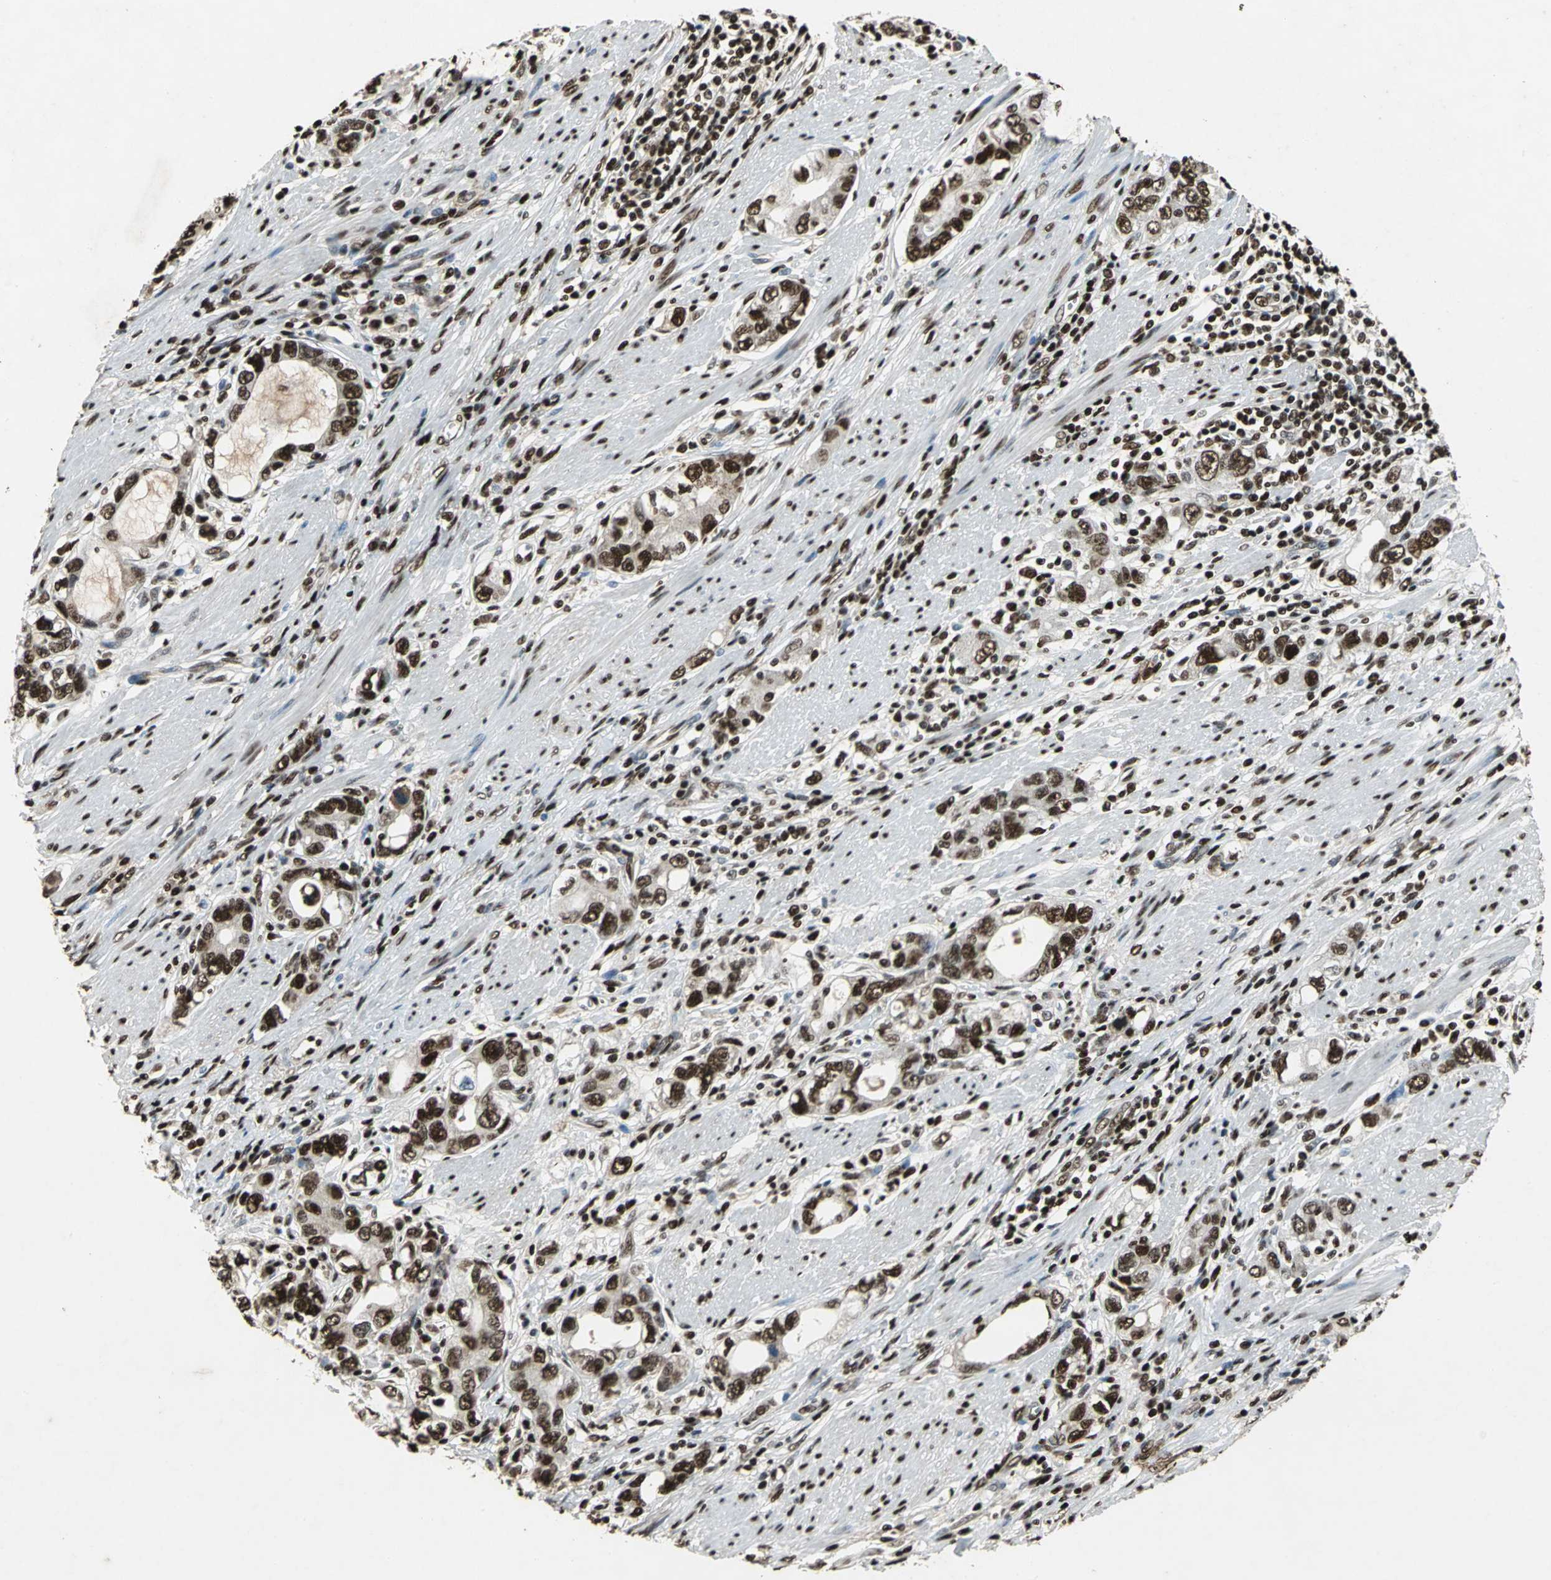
{"staining": {"intensity": "strong", "quantity": ">75%", "location": "nuclear"}, "tissue": "stomach cancer", "cell_type": "Tumor cells", "image_type": "cancer", "snomed": [{"axis": "morphology", "description": "Adenocarcinoma, NOS"}, {"axis": "topography", "description": "Stomach, lower"}], "caption": "A high amount of strong nuclear positivity is identified in approximately >75% of tumor cells in stomach adenocarcinoma tissue. (DAB = brown stain, brightfield microscopy at high magnification).", "gene": "ANP32A", "patient": {"sex": "female", "age": 93}}